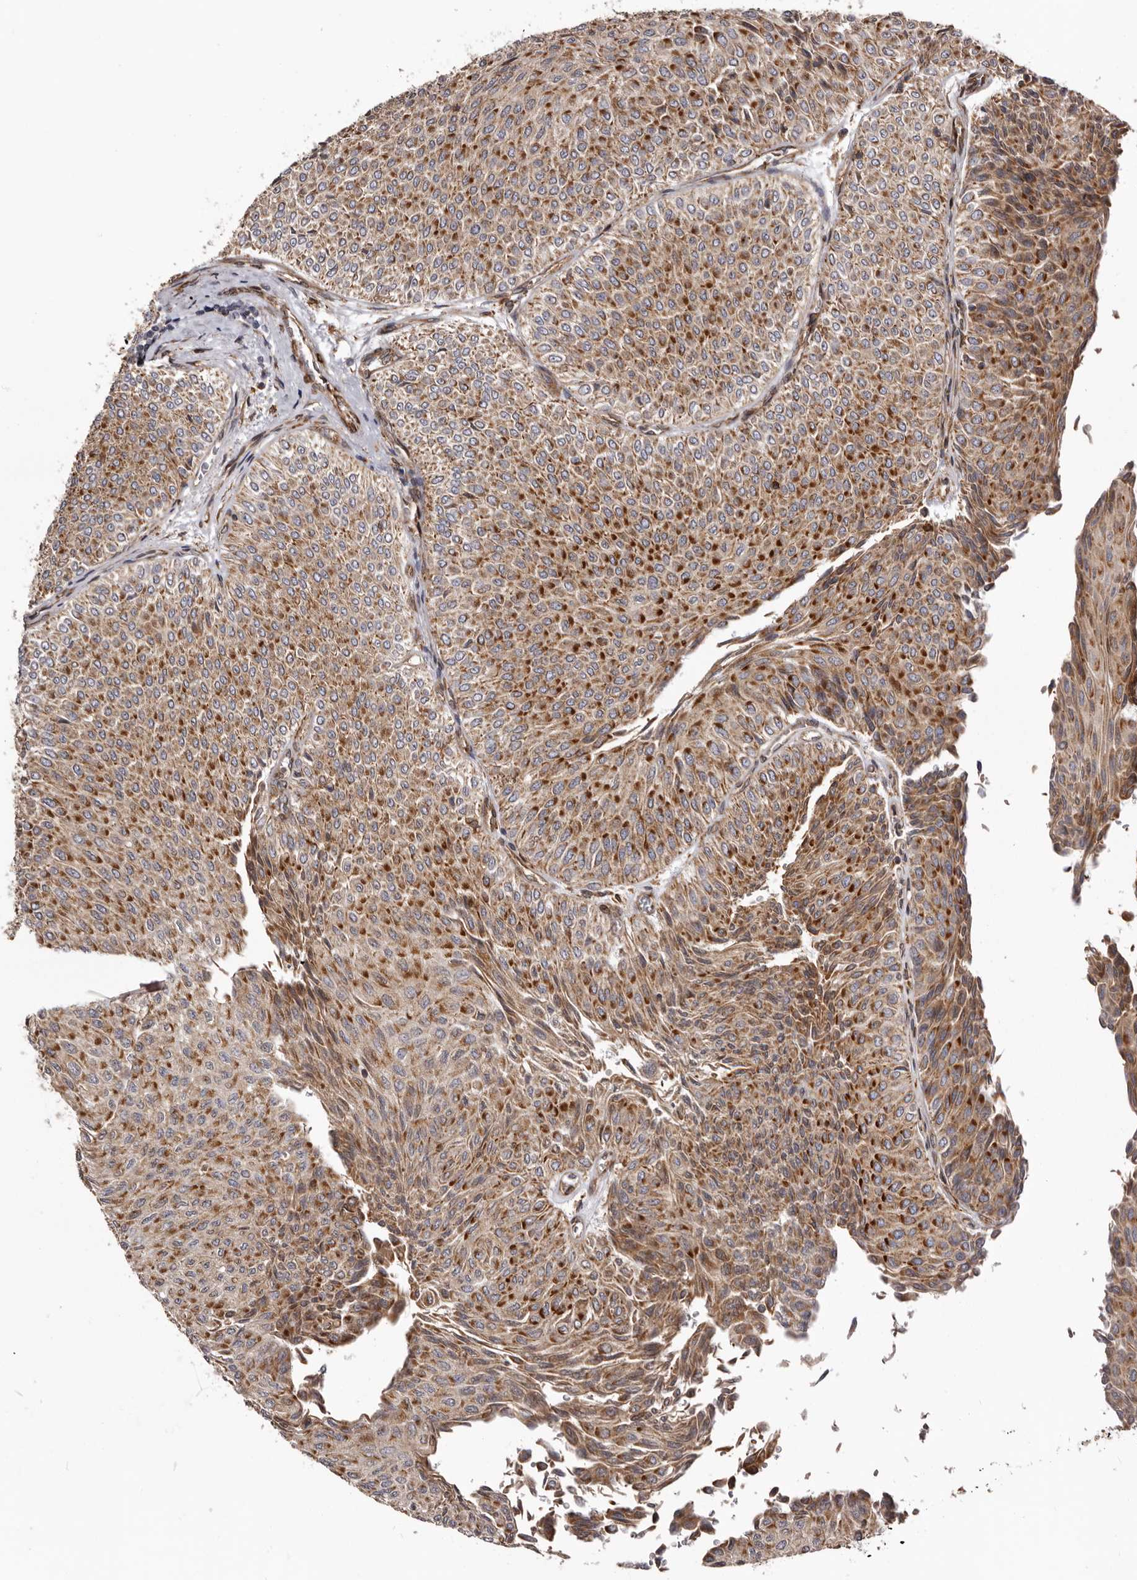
{"staining": {"intensity": "moderate", "quantity": ">75%", "location": "cytoplasmic/membranous"}, "tissue": "urothelial cancer", "cell_type": "Tumor cells", "image_type": "cancer", "snomed": [{"axis": "morphology", "description": "Urothelial carcinoma, Low grade"}, {"axis": "topography", "description": "Urinary bladder"}], "caption": "Approximately >75% of tumor cells in human urothelial cancer demonstrate moderate cytoplasmic/membranous protein positivity as visualized by brown immunohistochemical staining.", "gene": "C4orf3", "patient": {"sex": "male", "age": 78}}